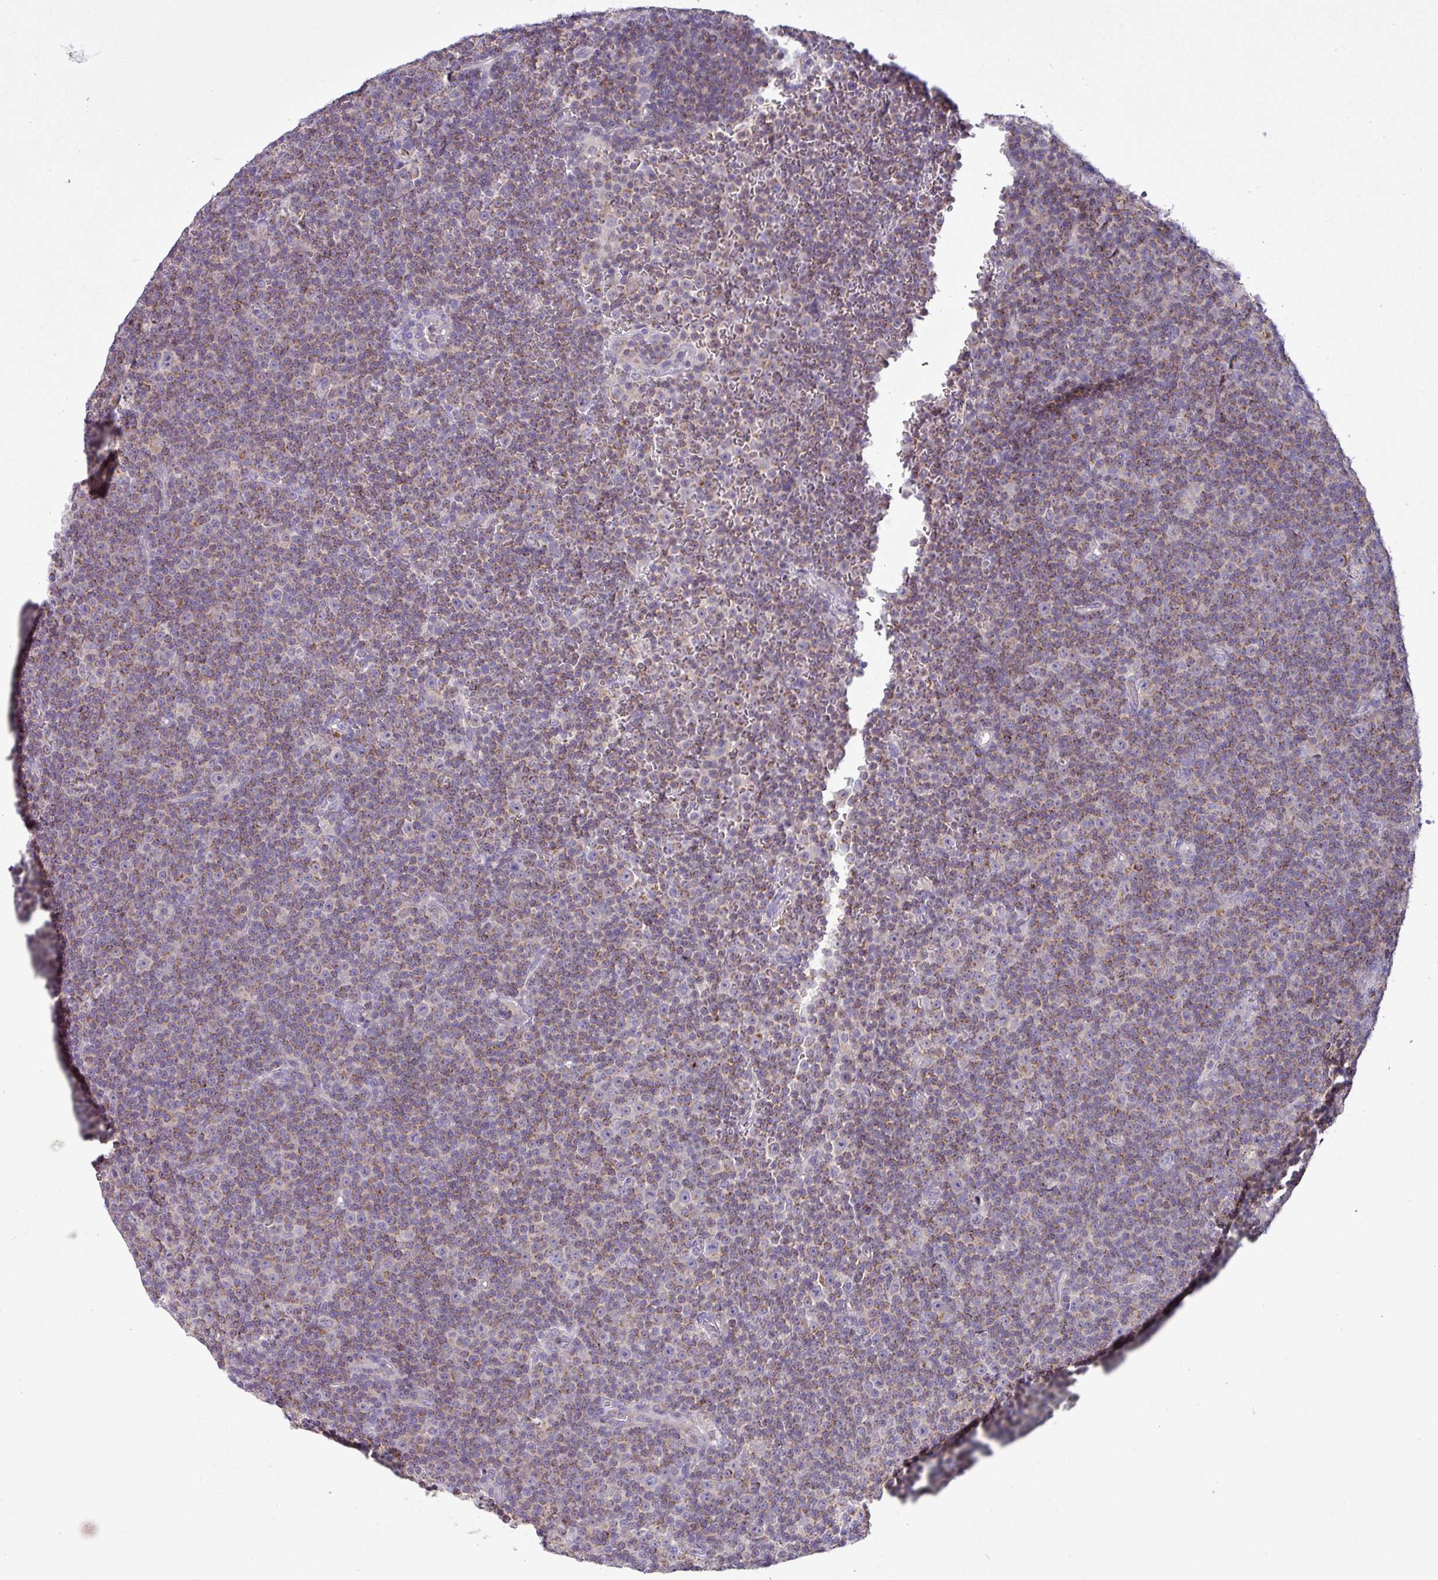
{"staining": {"intensity": "moderate", "quantity": "25%-75%", "location": "cytoplasmic/membranous"}, "tissue": "lymphoma", "cell_type": "Tumor cells", "image_type": "cancer", "snomed": [{"axis": "morphology", "description": "Malignant lymphoma, non-Hodgkin's type, Low grade"}, {"axis": "topography", "description": "Lymph node"}], "caption": "An image of human lymphoma stained for a protein exhibits moderate cytoplasmic/membranous brown staining in tumor cells. Using DAB (brown) and hematoxylin (blue) stains, captured at high magnification using brightfield microscopy.", "gene": "TRAPPC1", "patient": {"sex": "female", "age": 67}}